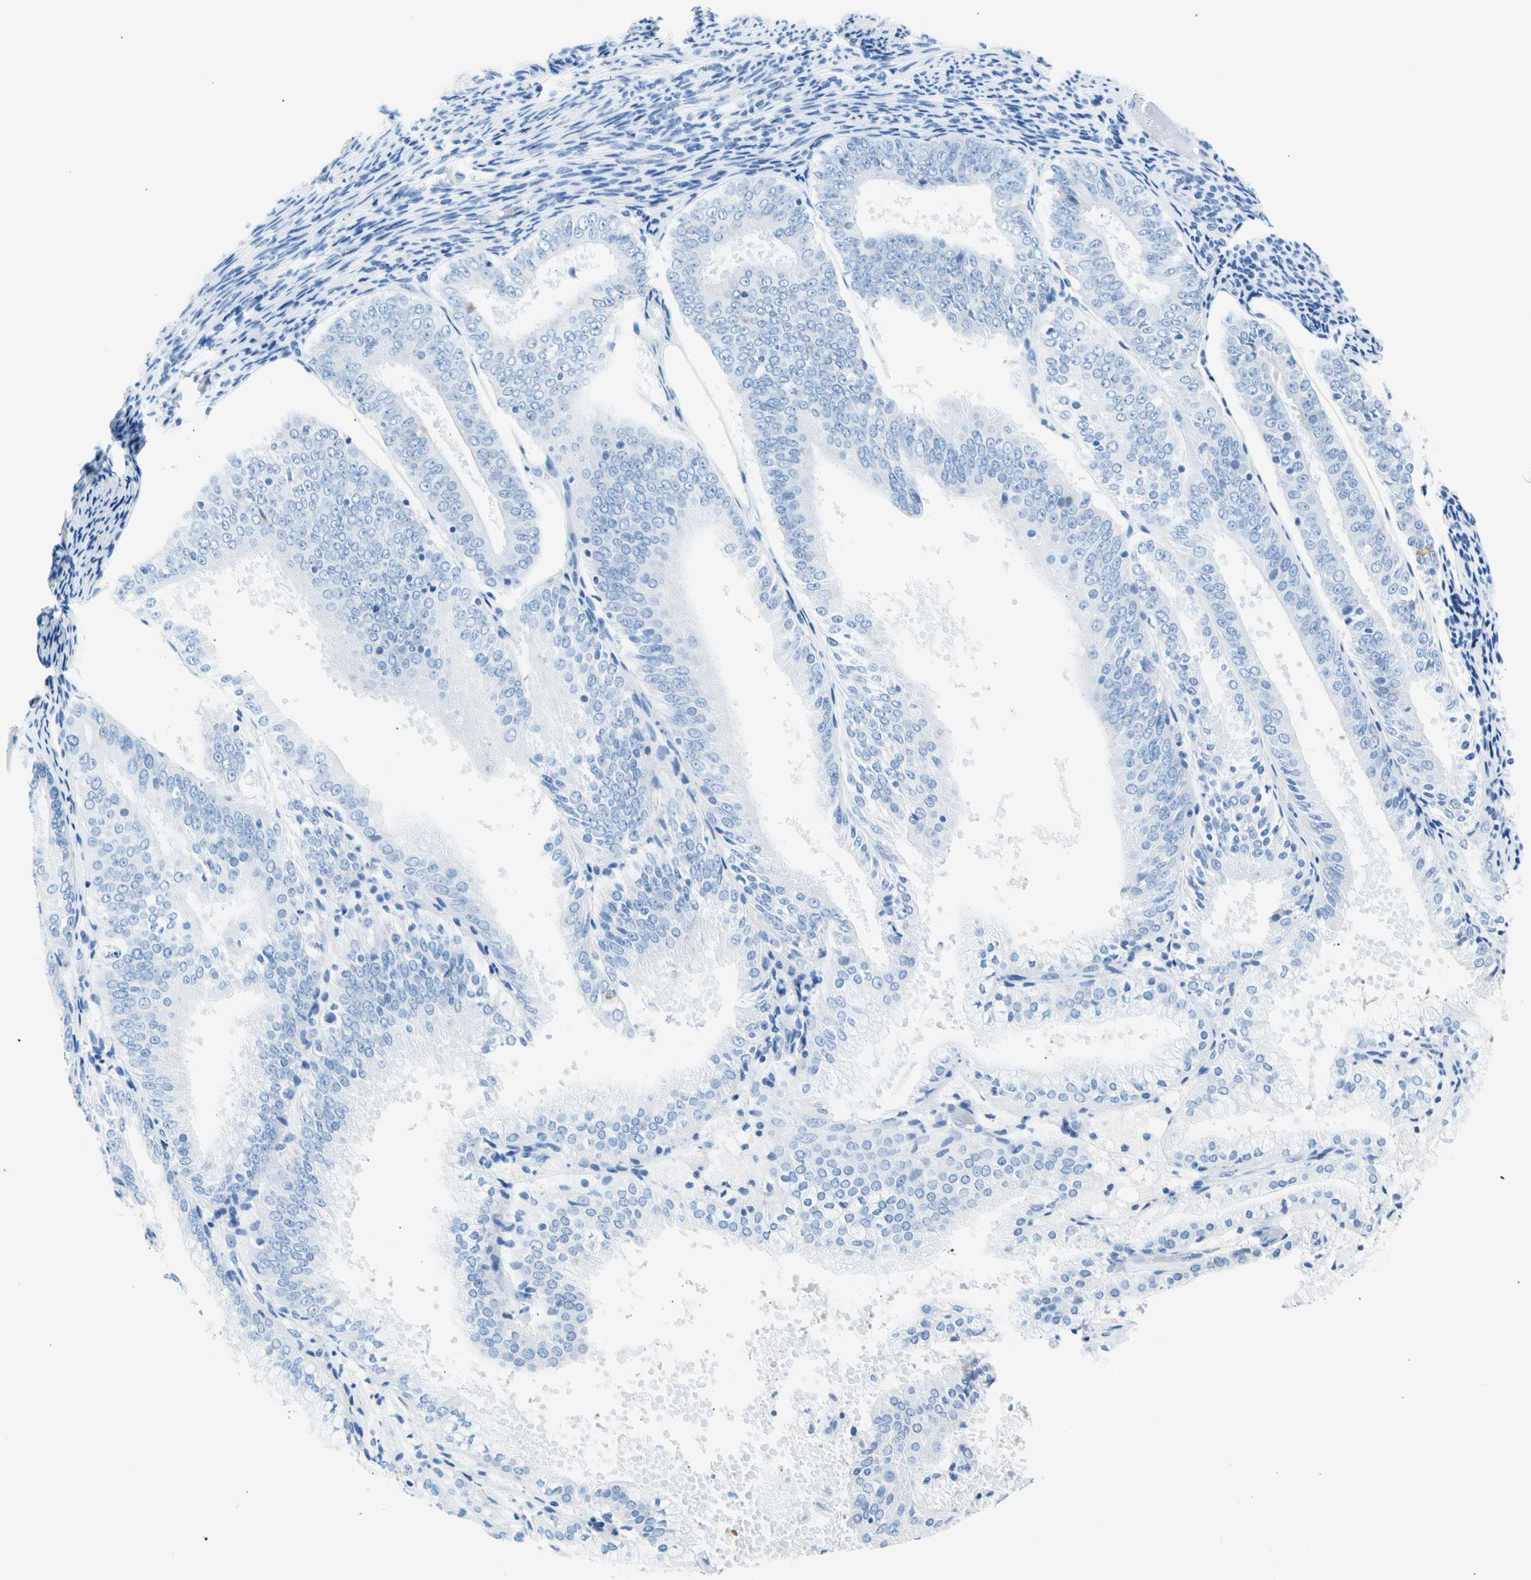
{"staining": {"intensity": "negative", "quantity": "none", "location": "none"}, "tissue": "endometrial cancer", "cell_type": "Tumor cells", "image_type": "cancer", "snomed": [{"axis": "morphology", "description": "Adenocarcinoma, NOS"}, {"axis": "topography", "description": "Endometrium"}], "caption": "An IHC photomicrograph of endometrial adenocarcinoma is shown. There is no staining in tumor cells of endometrial adenocarcinoma.", "gene": "CEL", "patient": {"sex": "female", "age": 63}}